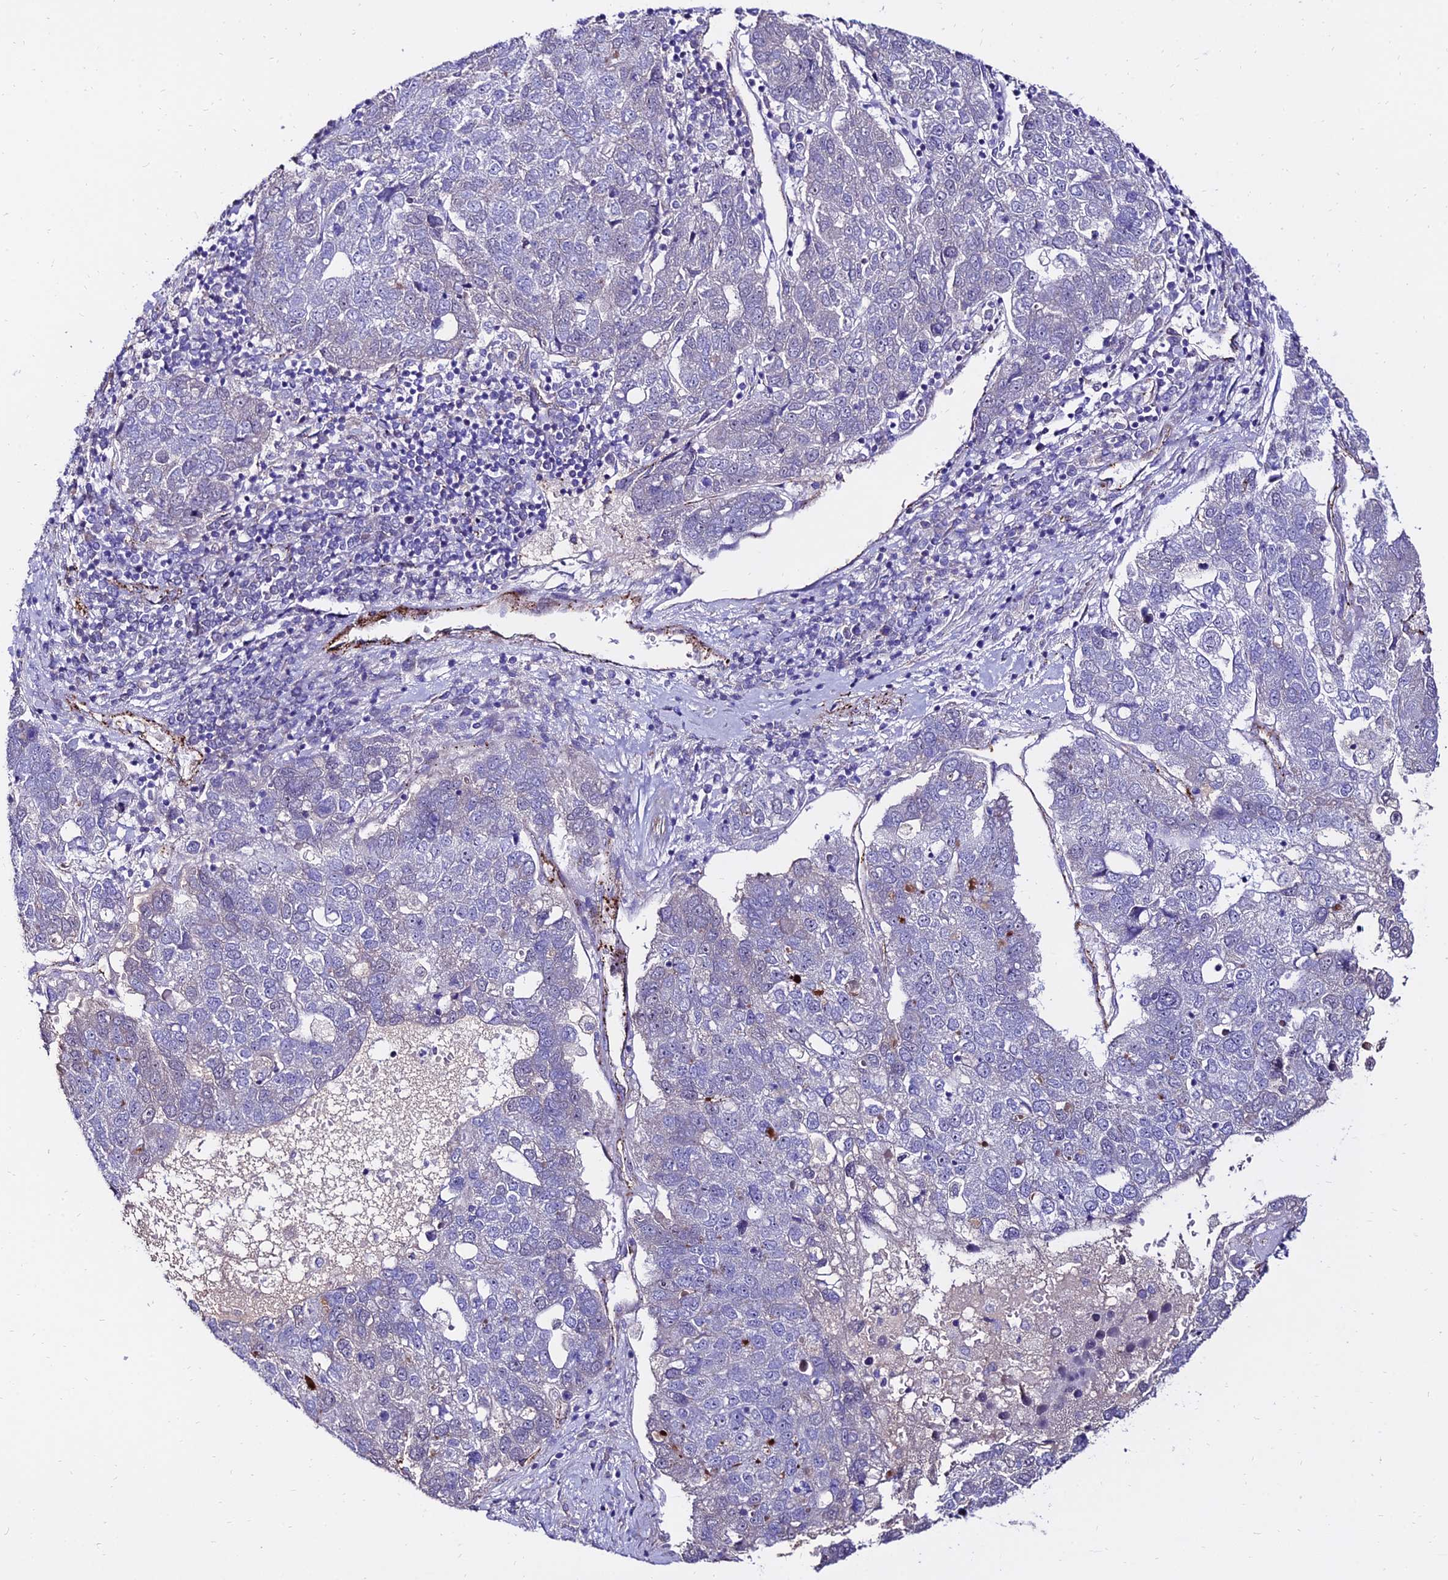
{"staining": {"intensity": "negative", "quantity": "none", "location": "none"}, "tissue": "pancreatic cancer", "cell_type": "Tumor cells", "image_type": "cancer", "snomed": [{"axis": "morphology", "description": "Adenocarcinoma, NOS"}, {"axis": "topography", "description": "Pancreas"}], "caption": "This photomicrograph is of adenocarcinoma (pancreatic) stained with immunohistochemistry to label a protein in brown with the nuclei are counter-stained blue. There is no expression in tumor cells. Brightfield microscopy of immunohistochemistry stained with DAB (brown) and hematoxylin (blue), captured at high magnification.", "gene": "ALDH3B2", "patient": {"sex": "female", "age": 61}}